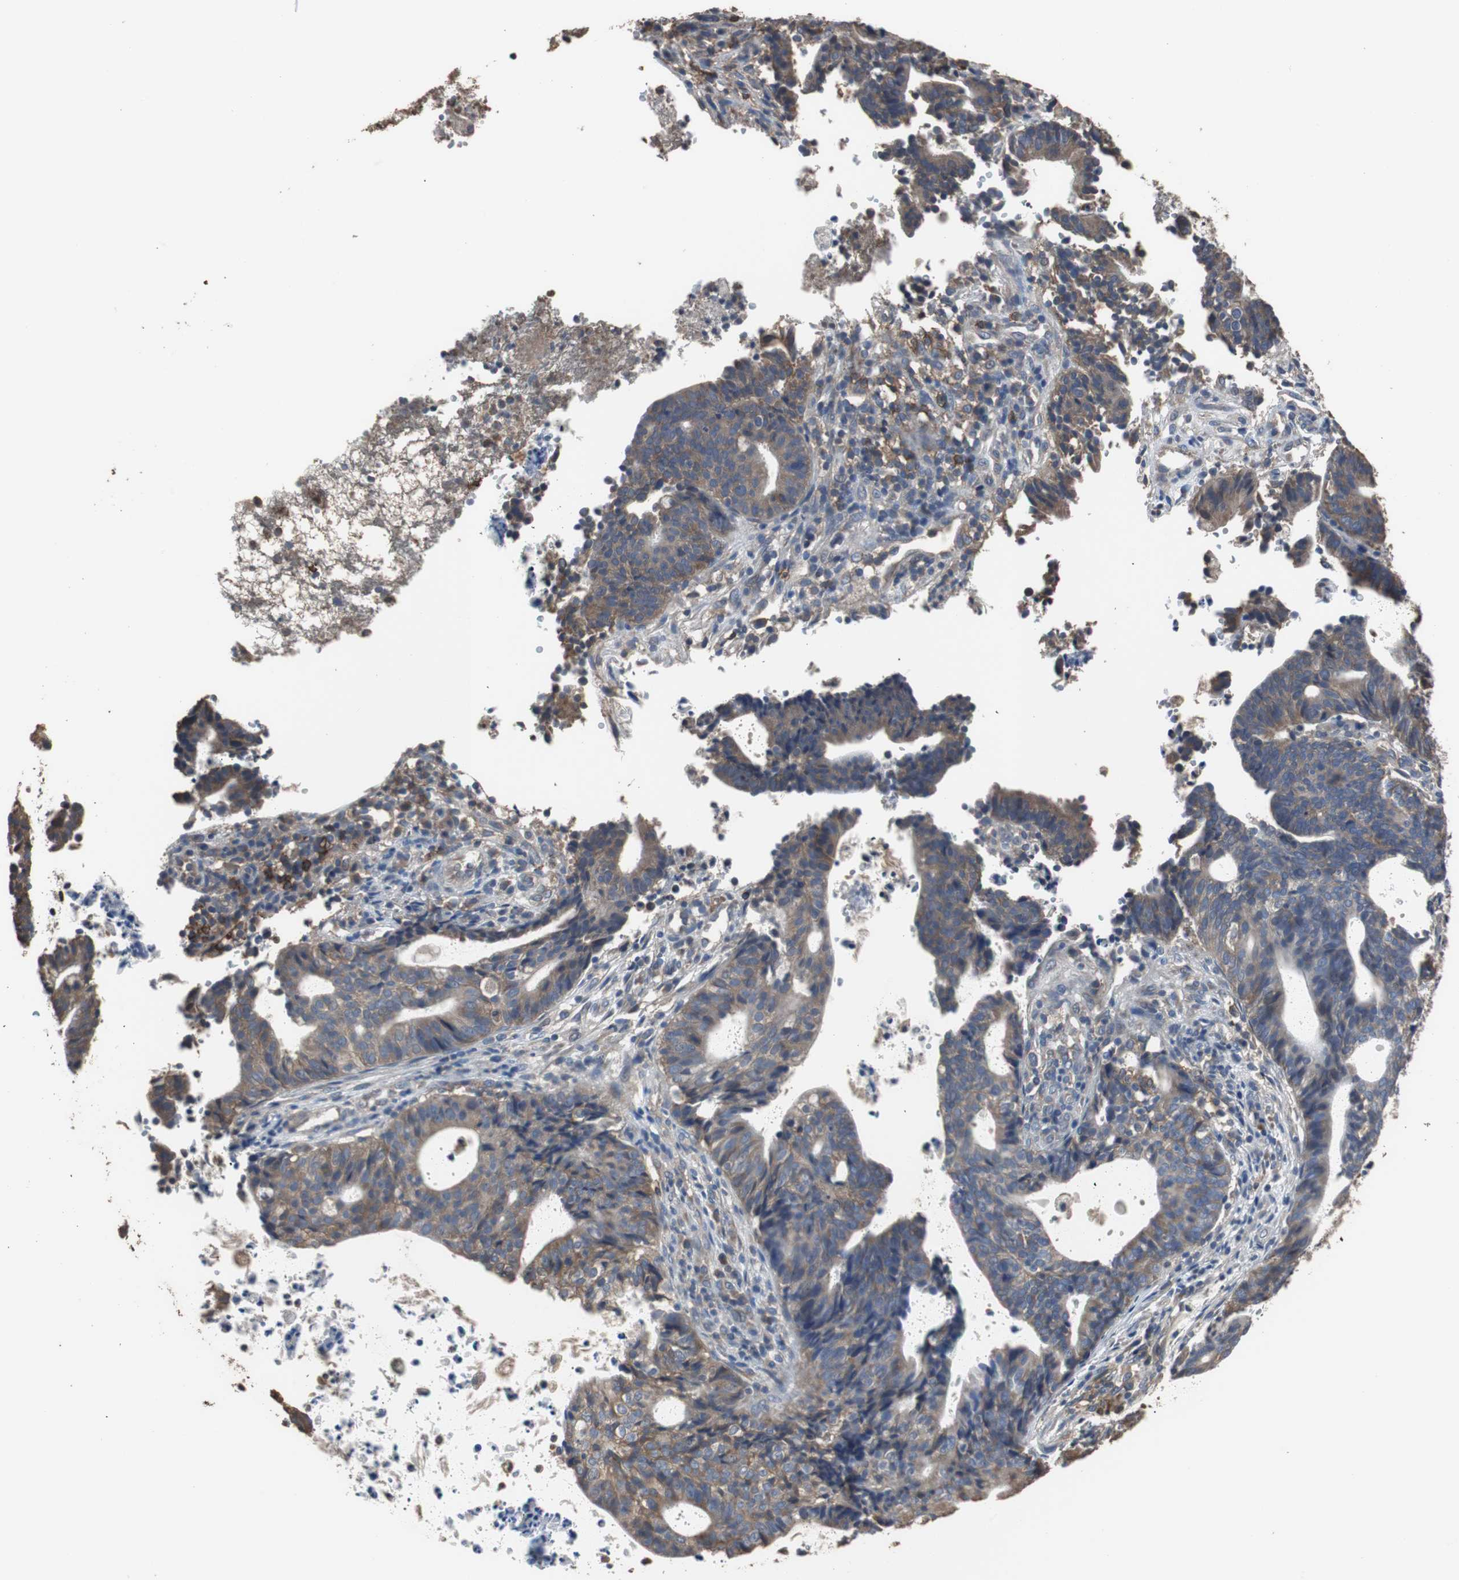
{"staining": {"intensity": "weak", "quantity": ">75%", "location": "cytoplasmic/membranous"}, "tissue": "endometrial cancer", "cell_type": "Tumor cells", "image_type": "cancer", "snomed": [{"axis": "morphology", "description": "Adenocarcinoma, NOS"}, {"axis": "topography", "description": "Uterus"}], "caption": "Immunohistochemical staining of human endometrial adenocarcinoma displays weak cytoplasmic/membranous protein expression in approximately >75% of tumor cells.", "gene": "SCIMP", "patient": {"sex": "female", "age": 83}}